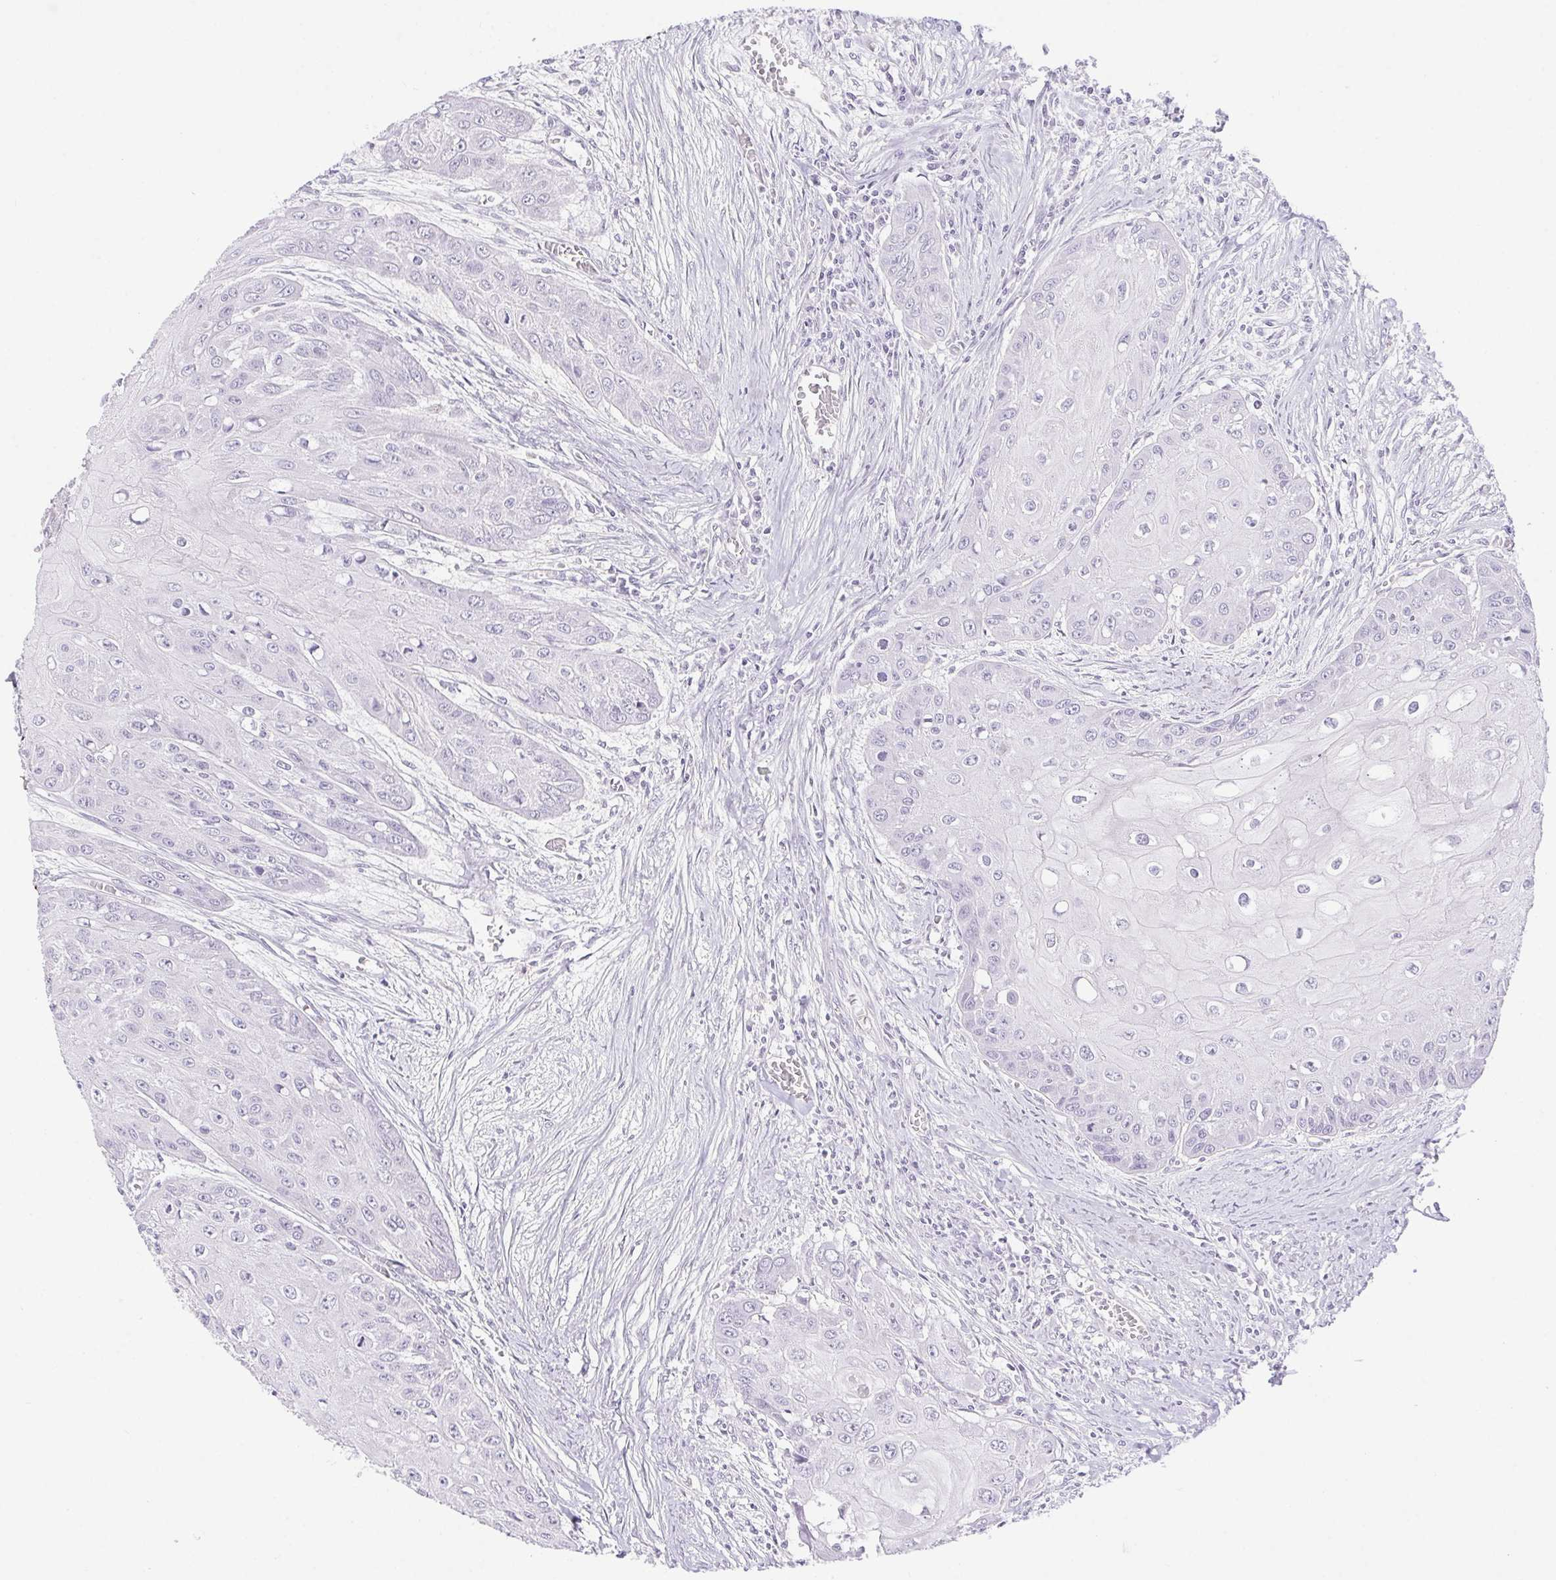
{"staining": {"intensity": "negative", "quantity": "none", "location": "none"}, "tissue": "head and neck cancer", "cell_type": "Tumor cells", "image_type": "cancer", "snomed": [{"axis": "morphology", "description": "Squamous cell carcinoma, NOS"}, {"axis": "topography", "description": "Oral tissue"}, {"axis": "topography", "description": "Head-Neck"}], "caption": "A high-resolution micrograph shows immunohistochemistry (IHC) staining of head and neck cancer, which exhibits no significant positivity in tumor cells.", "gene": "ERP27", "patient": {"sex": "male", "age": 71}}